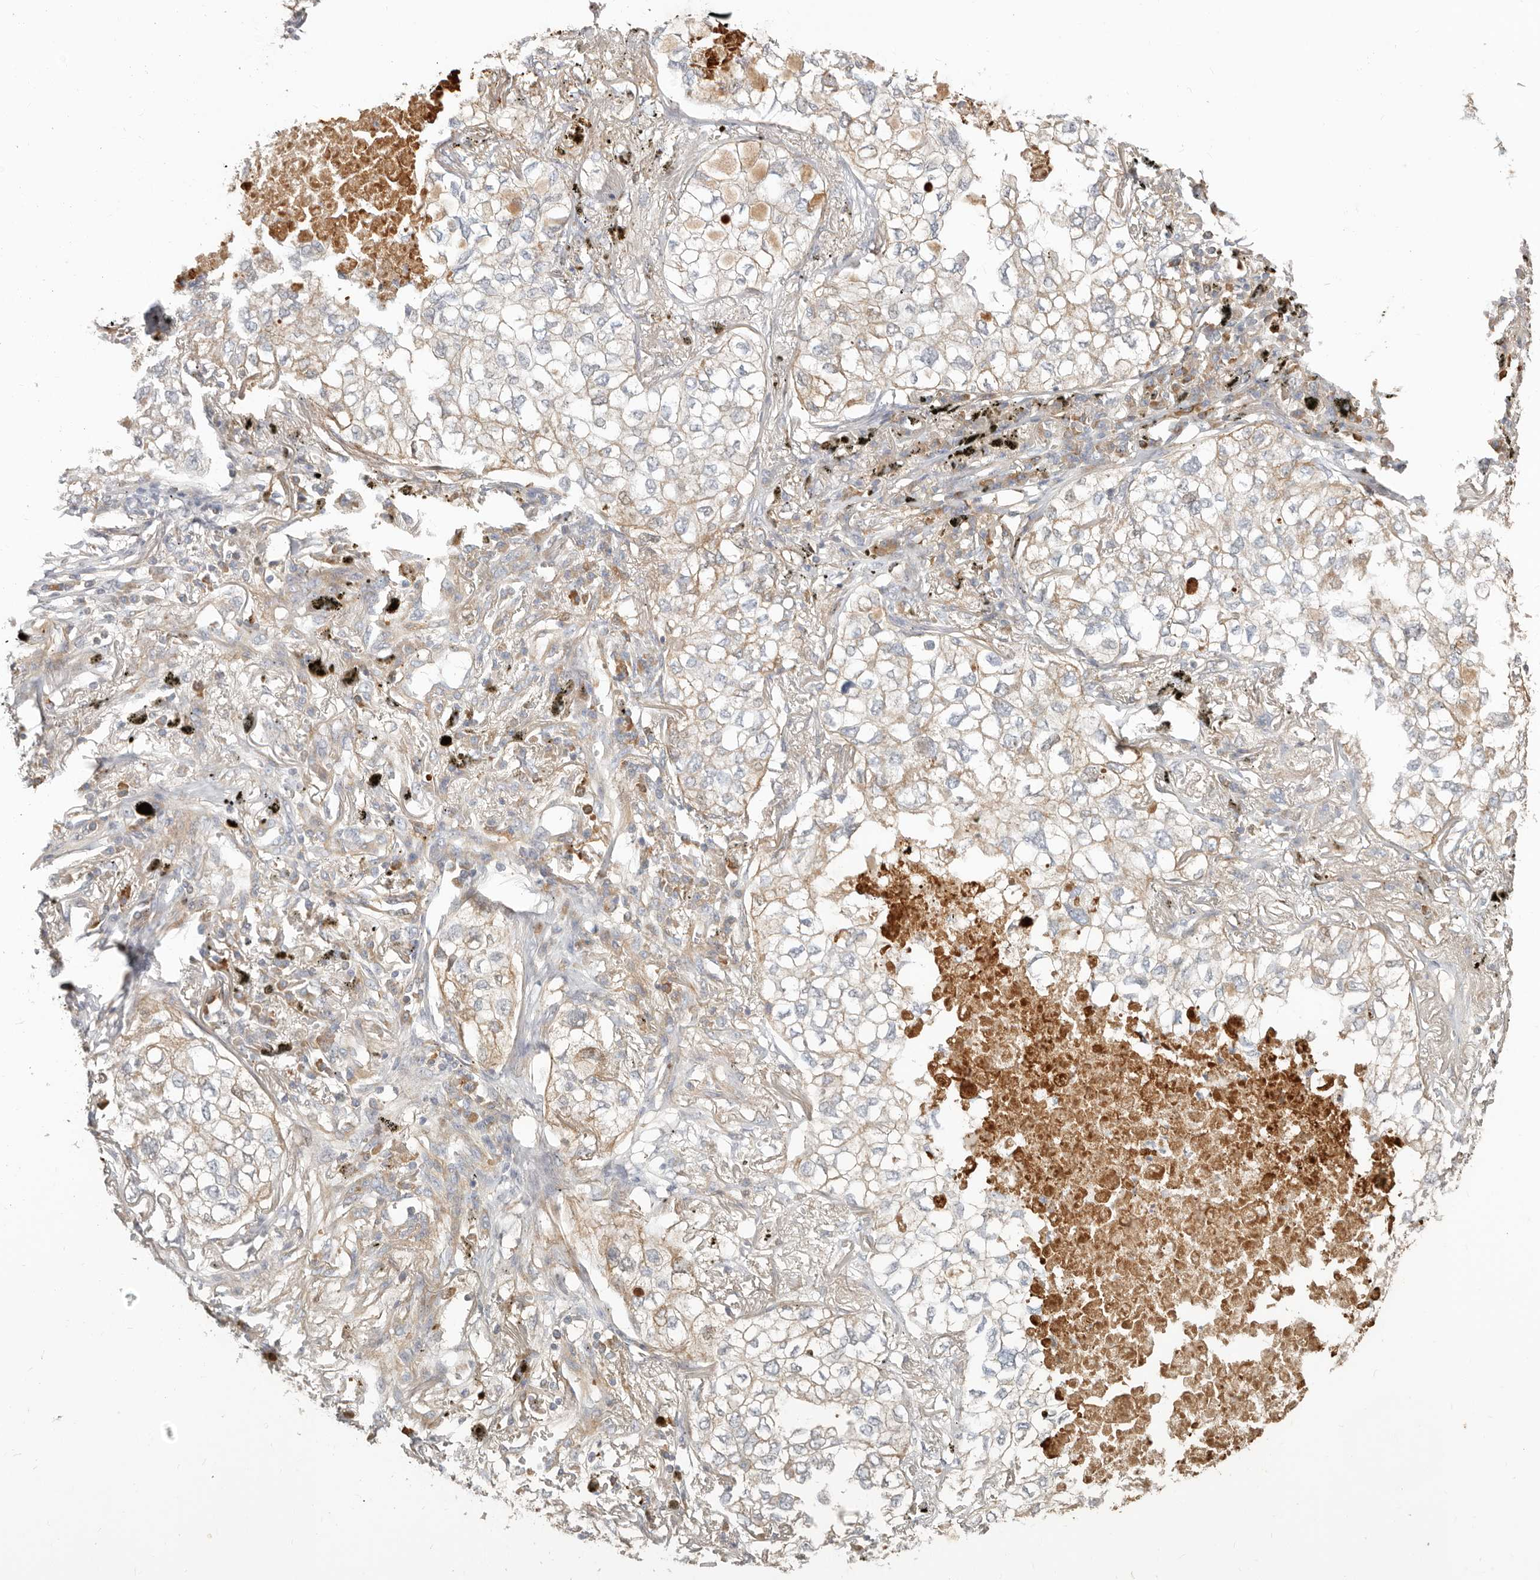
{"staining": {"intensity": "weak", "quantity": "25%-75%", "location": "cytoplasmic/membranous"}, "tissue": "lung cancer", "cell_type": "Tumor cells", "image_type": "cancer", "snomed": [{"axis": "morphology", "description": "Adenocarcinoma, NOS"}, {"axis": "topography", "description": "Lung"}], "caption": "A micrograph of human lung cancer (adenocarcinoma) stained for a protein reveals weak cytoplasmic/membranous brown staining in tumor cells.", "gene": "MTFR2", "patient": {"sex": "male", "age": 65}}